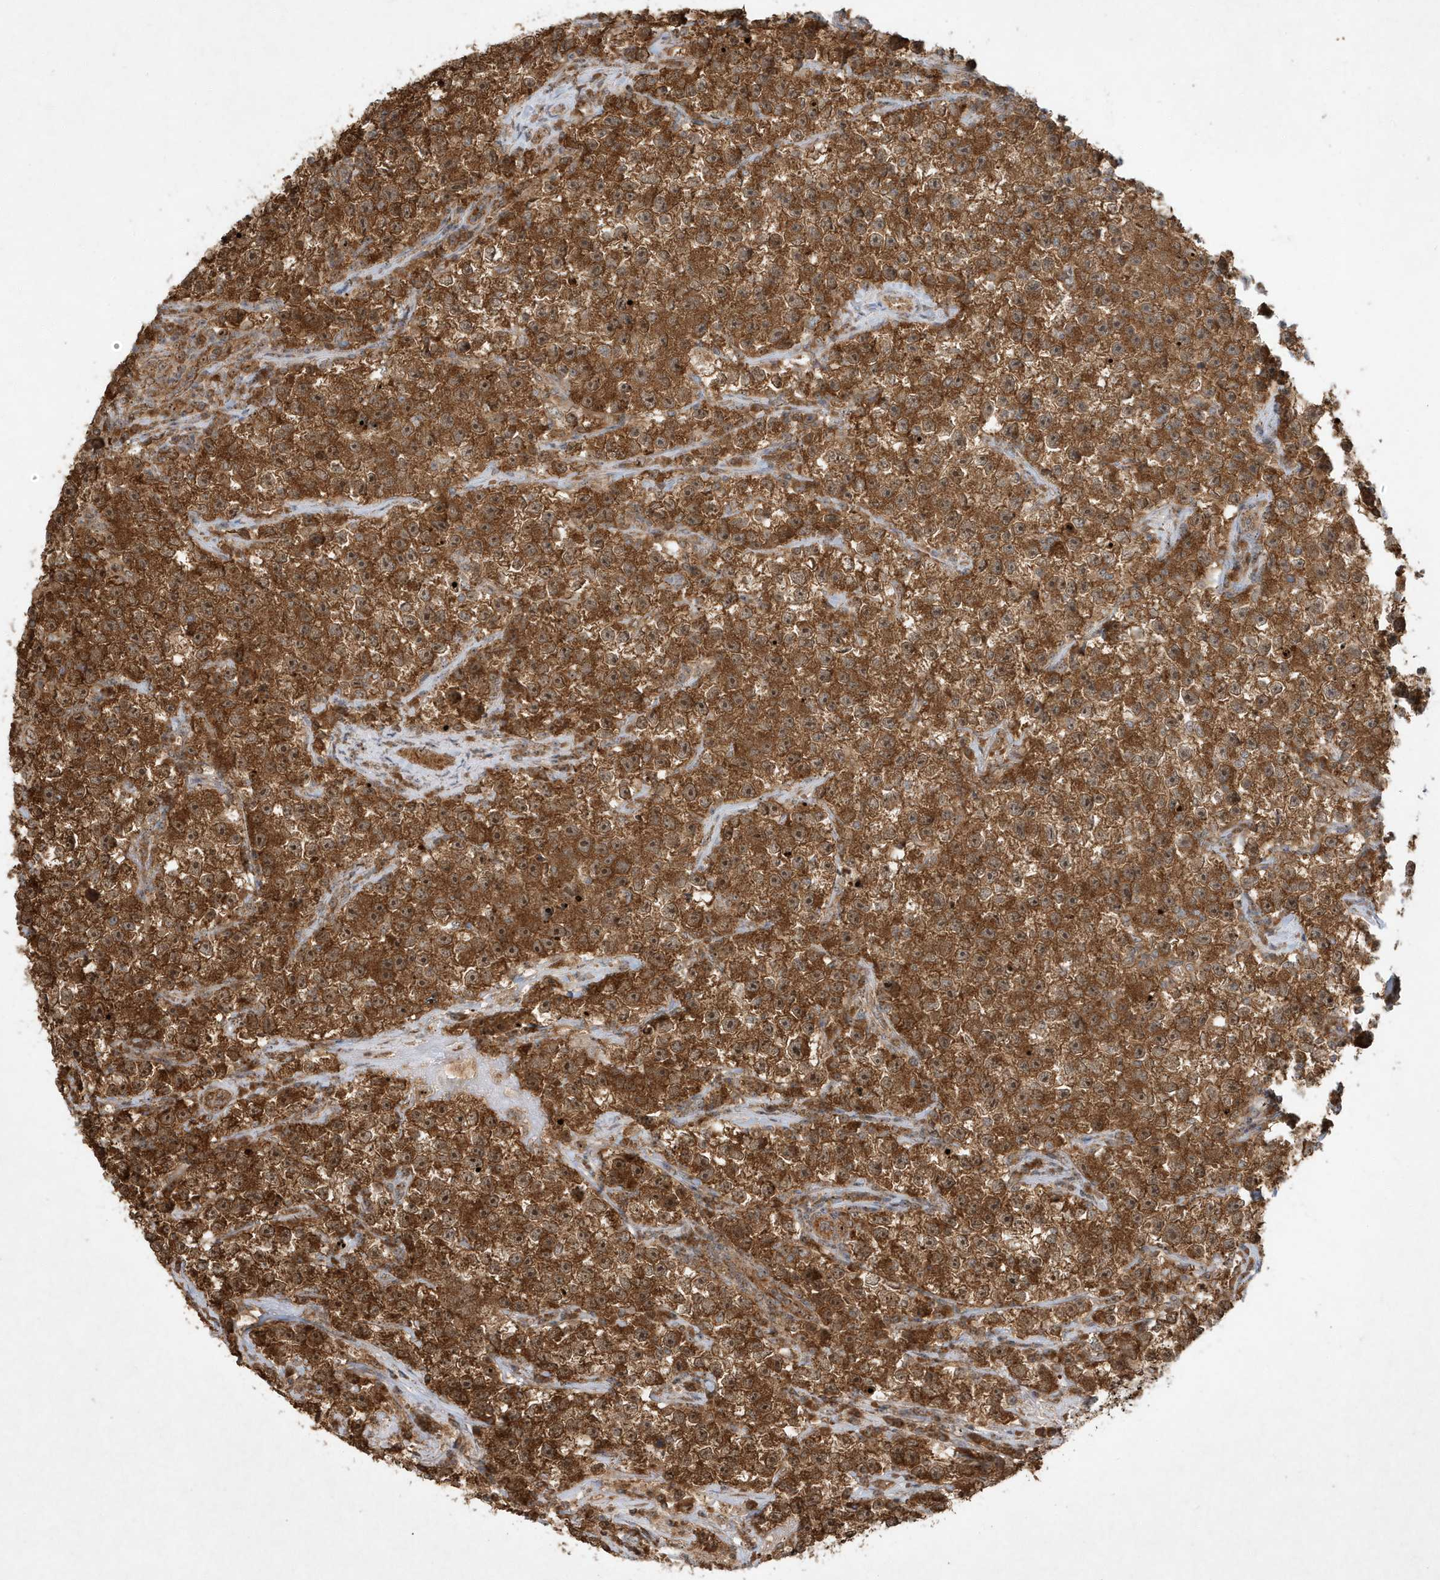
{"staining": {"intensity": "strong", "quantity": ">75%", "location": "cytoplasmic/membranous,nuclear"}, "tissue": "testis cancer", "cell_type": "Tumor cells", "image_type": "cancer", "snomed": [{"axis": "morphology", "description": "Seminoma, NOS"}, {"axis": "topography", "description": "Testis"}], "caption": "Immunohistochemistry of human seminoma (testis) shows high levels of strong cytoplasmic/membranous and nuclear expression in about >75% of tumor cells.", "gene": "ABCB9", "patient": {"sex": "male", "age": 22}}